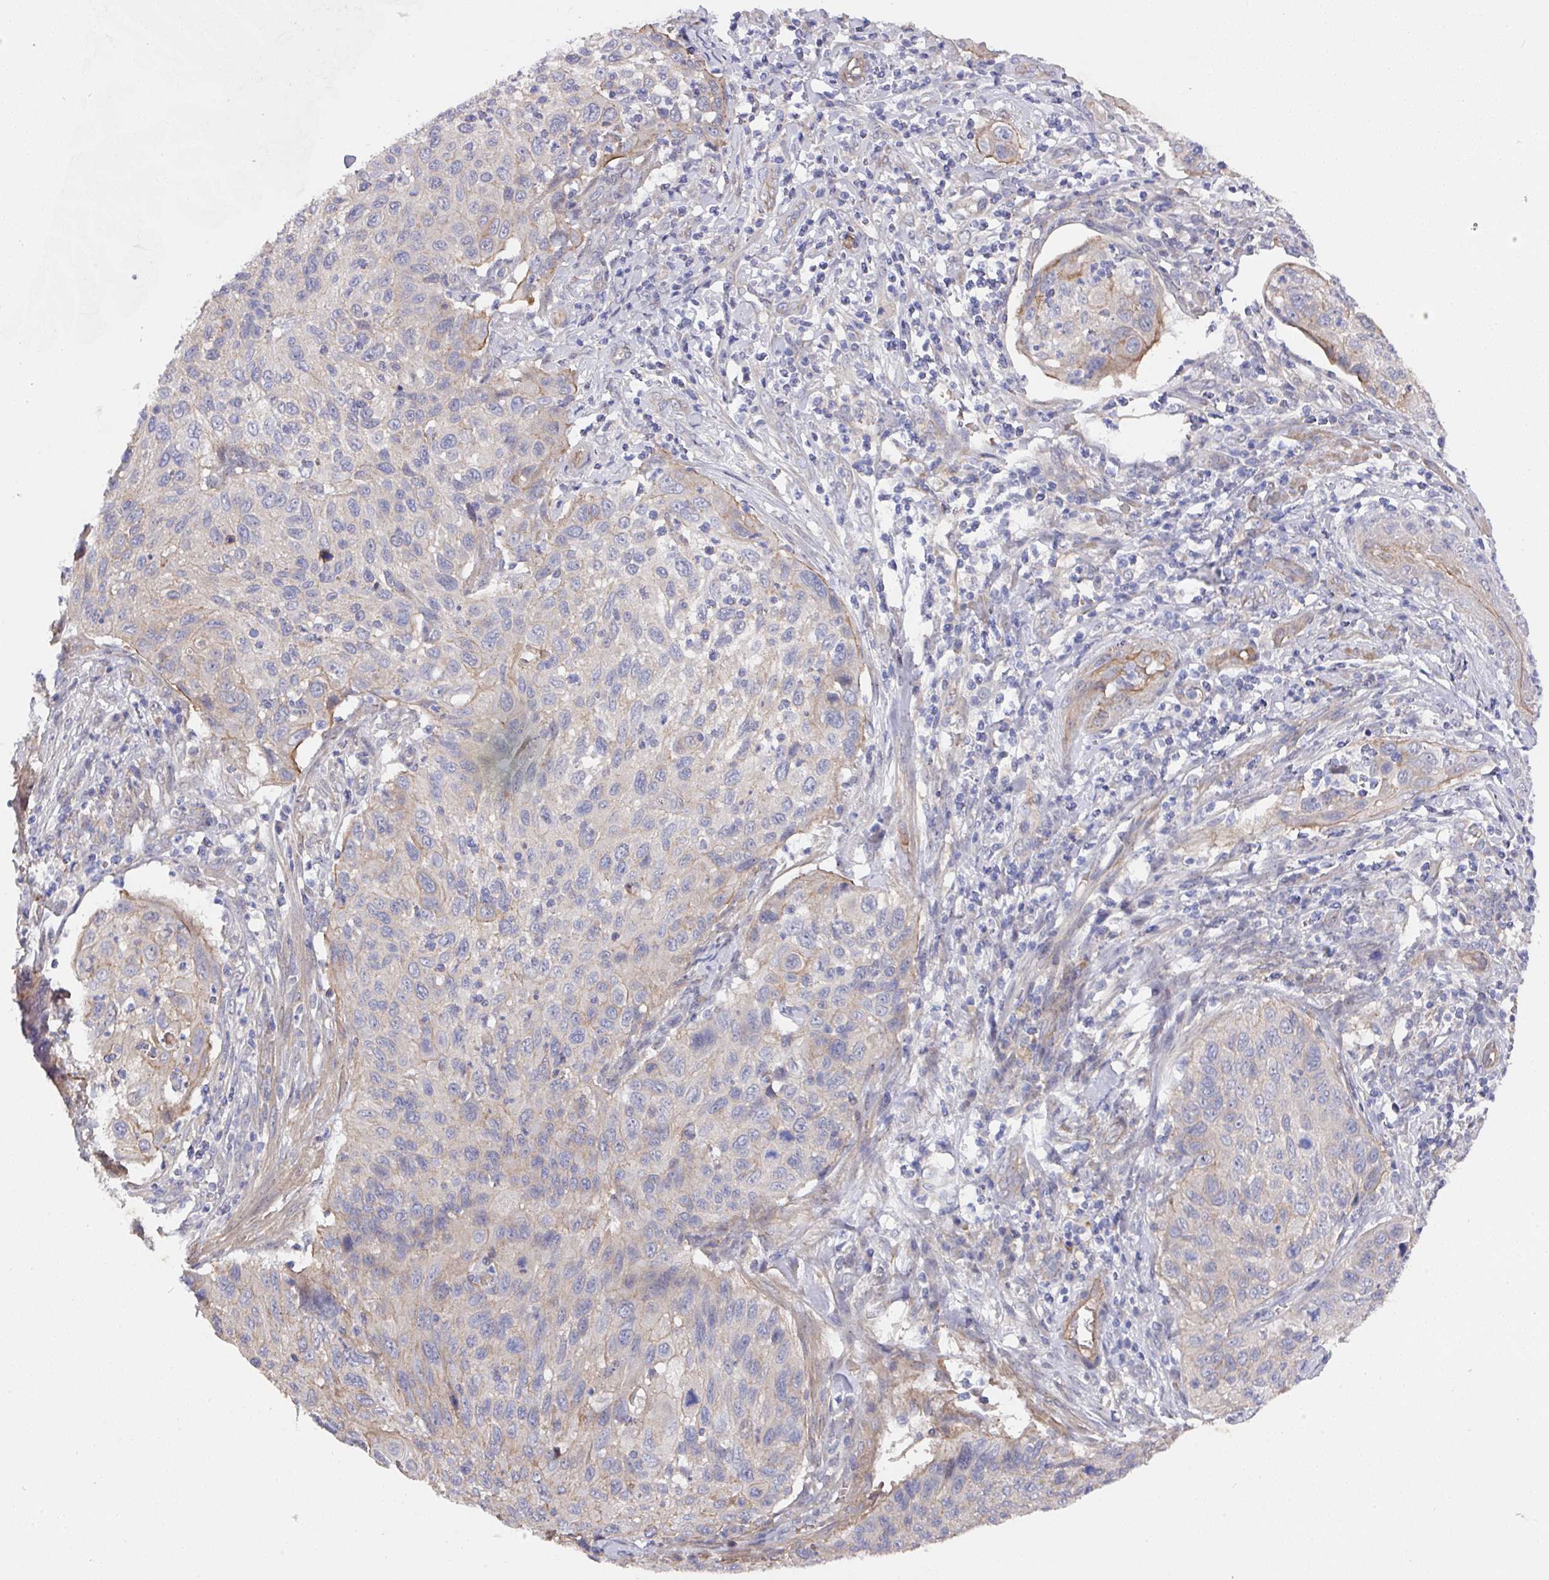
{"staining": {"intensity": "weak", "quantity": "<25%", "location": "cytoplasmic/membranous"}, "tissue": "cervical cancer", "cell_type": "Tumor cells", "image_type": "cancer", "snomed": [{"axis": "morphology", "description": "Squamous cell carcinoma, NOS"}, {"axis": "topography", "description": "Cervix"}], "caption": "This is a photomicrograph of immunohistochemistry staining of cervical squamous cell carcinoma, which shows no expression in tumor cells.", "gene": "PRR5", "patient": {"sex": "female", "age": 70}}